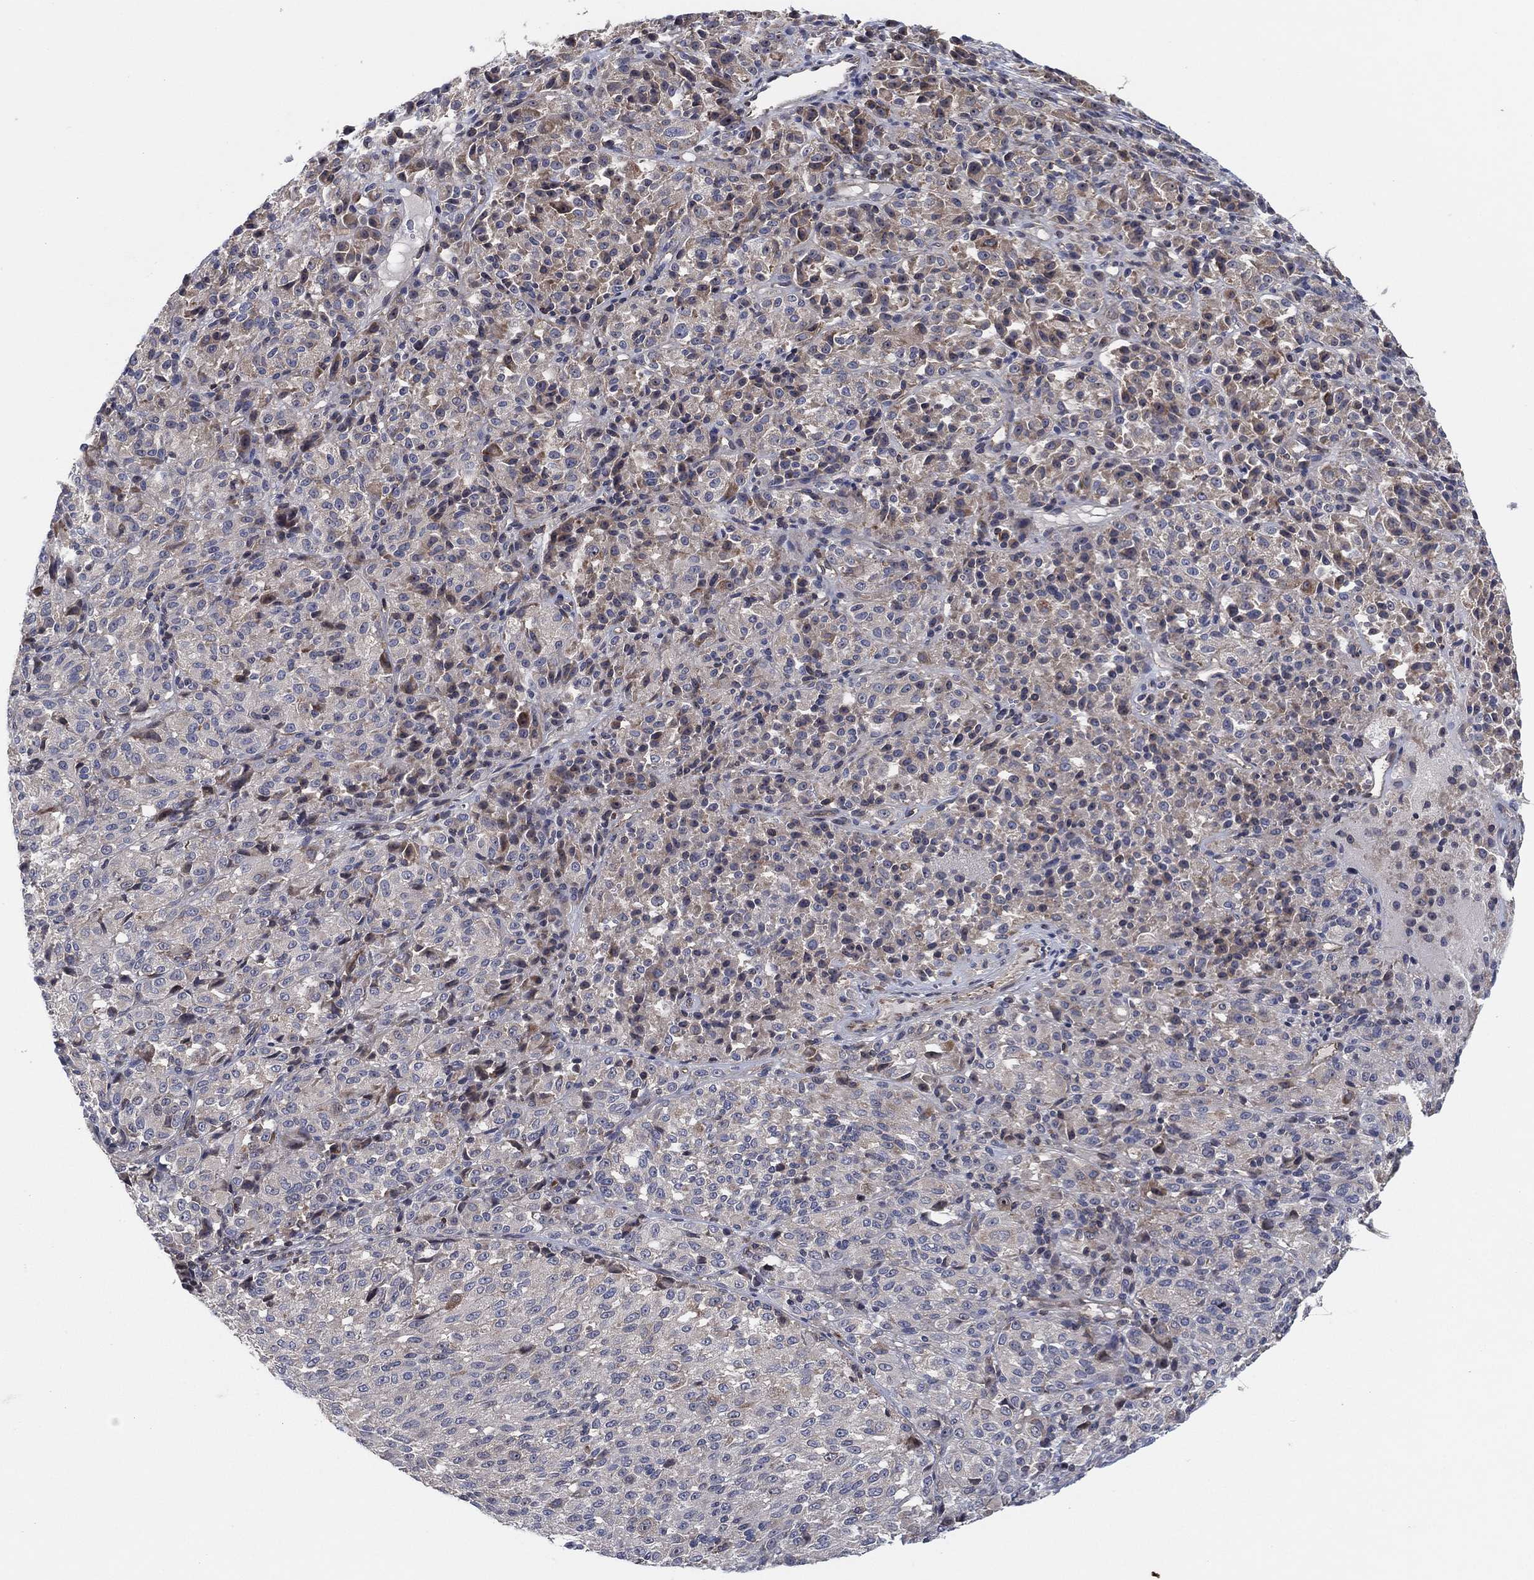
{"staining": {"intensity": "weak", "quantity": "<25%", "location": "cytoplasmic/membranous"}, "tissue": "melanoma", "cell_type": "Tumor cells", "image_type": "cancer", "snomed": [{"axis": "morphology", "description": "Malignant melanoma, Metastatic site"}, {"axis": "topography", "description": "Brain"}], "caption": "Tumor cells are negative for protein expression in human malignant melanoma (metastatic site).", "gene": "TMCO1", "patient": {"sex": "female", "age": 56}}